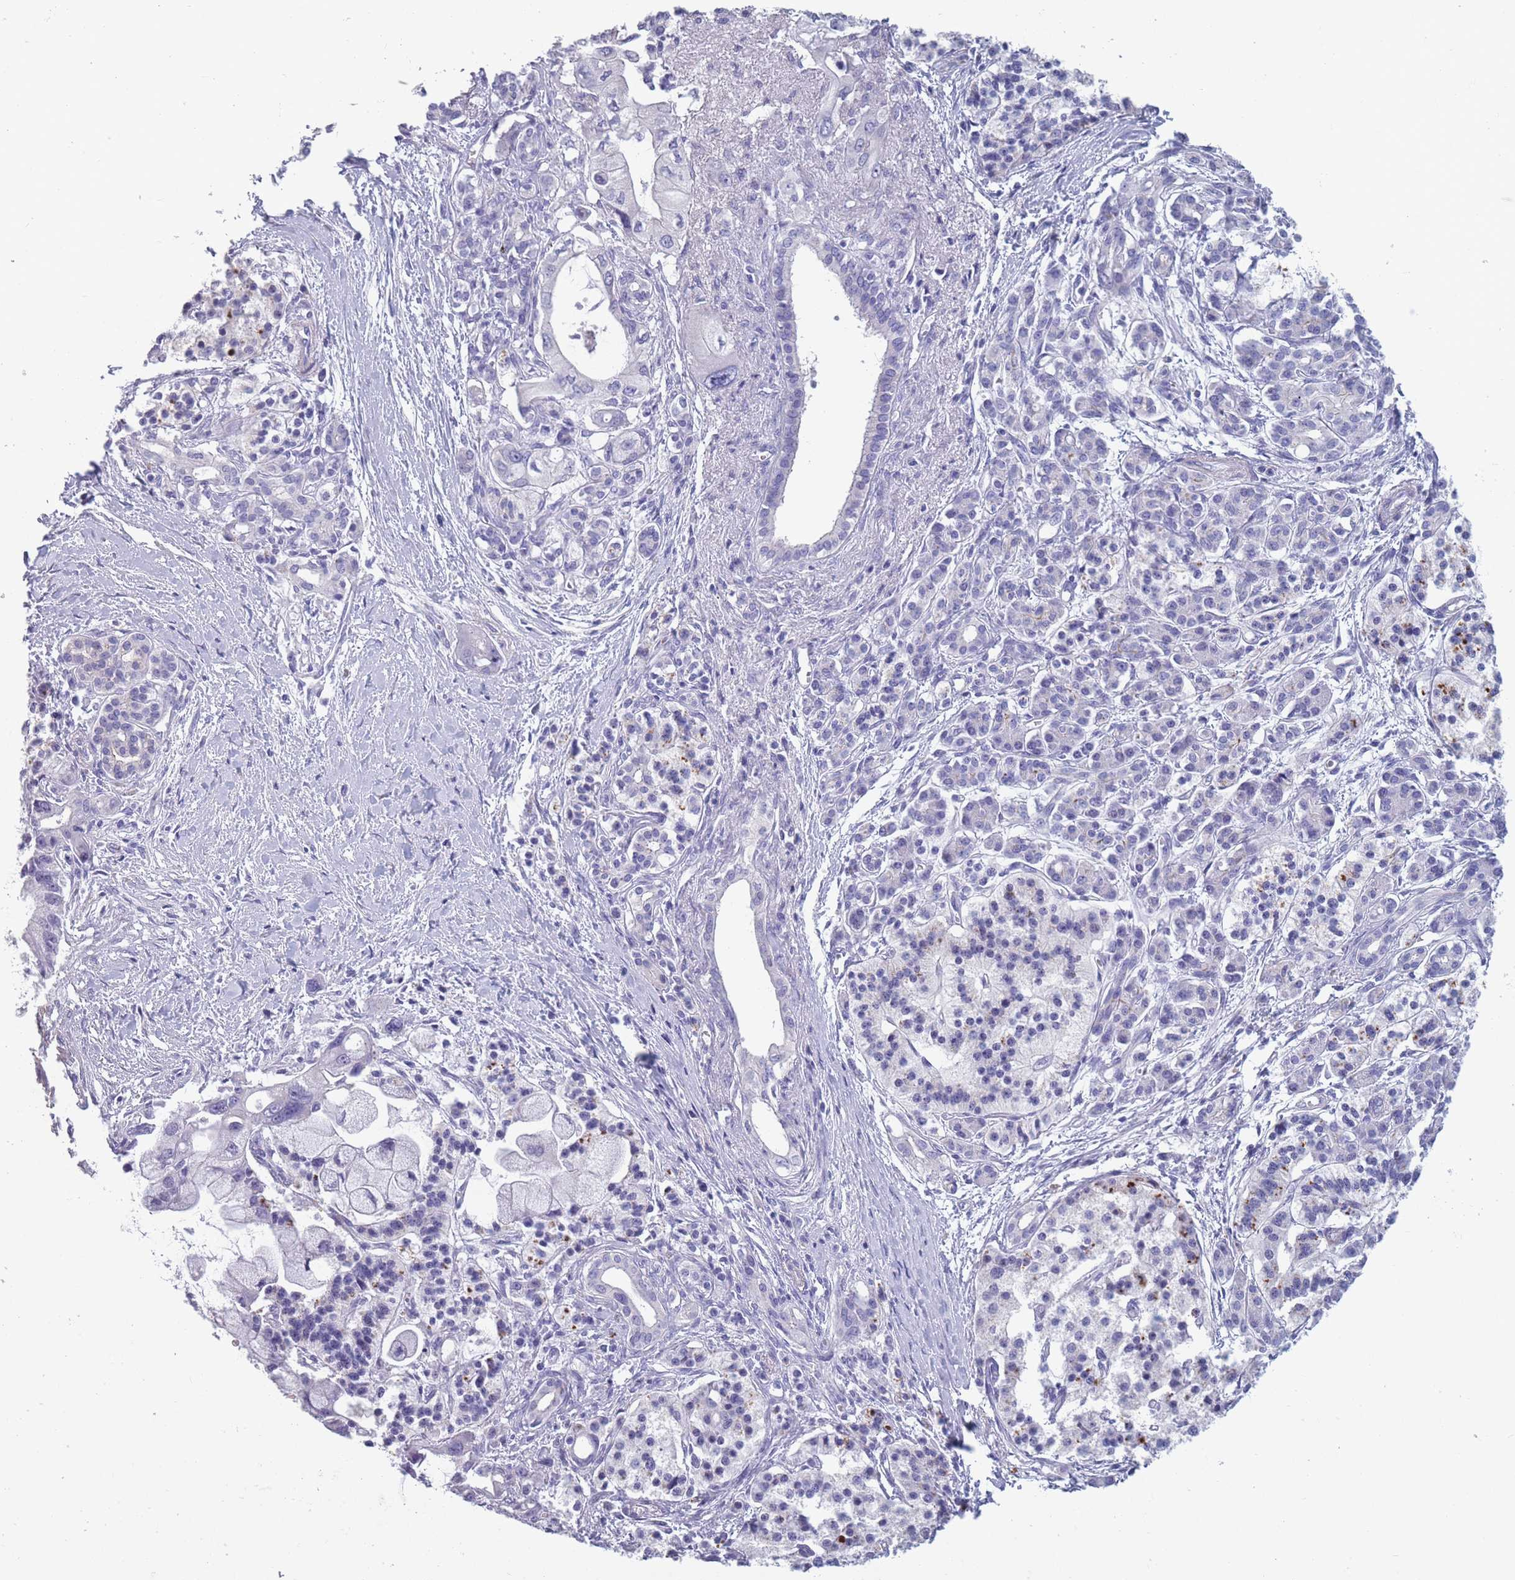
{"staining": {"intensity": "negative", "quantity": "none", "location": "none"}, "tissue": "pancreatic cancer", "cell_type": "Tumor cells", "image_type": "cancer", "snomed": [{"axis": "morphology", "description": "Adenocarcinoma, NOS"}, {"axis": "topography", "description": "Pancreas"}], "caption": "High magnification brightfield microscopy of pancreatic cancer (adenocarcinoma) stained with DAB (brown) and counterstained with hematoxylin (blue): tumor cells show no significant expression.", "gene": "OR4C5", "patient": {"sex": "male", "age": 68}}